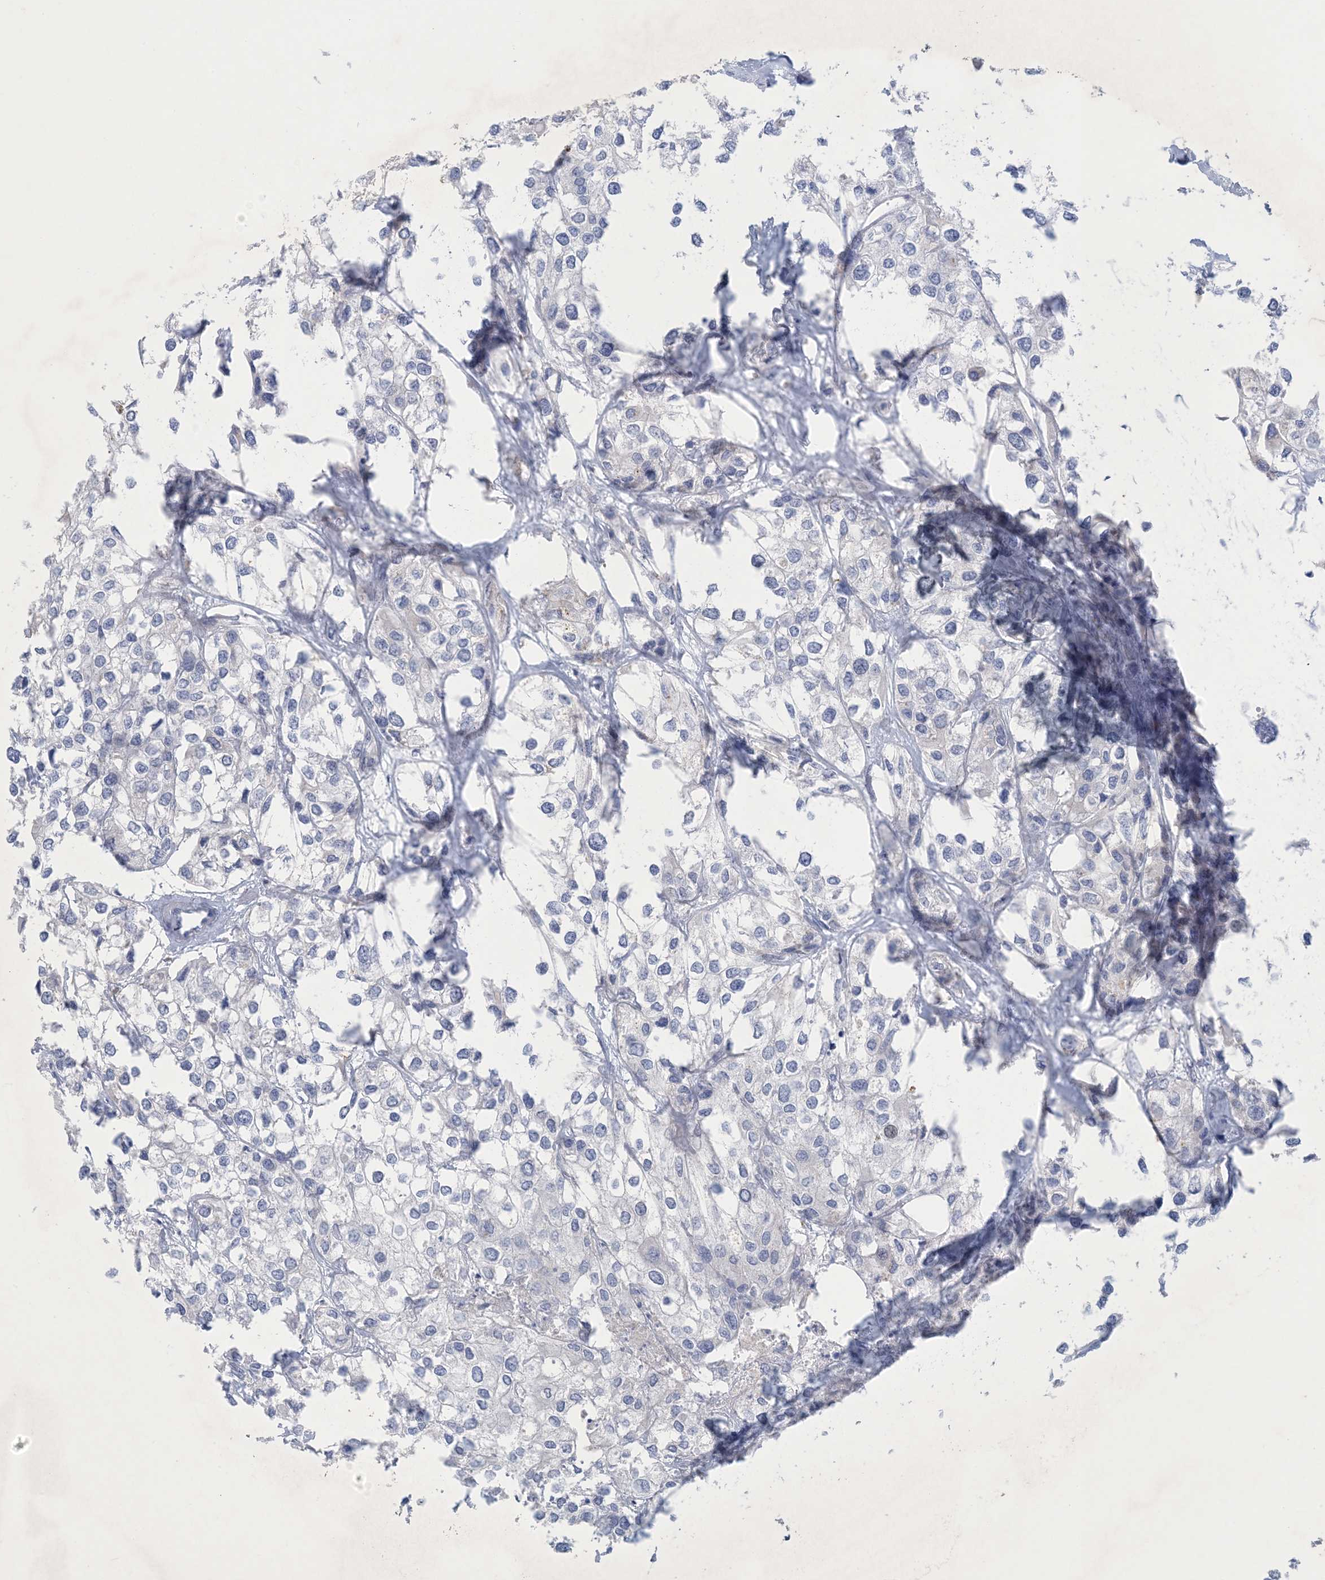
{"staining": {"intensity": "negative", "quantity": "none", "location": "none"}, "tissue": "urothelial cancer", "cell_type": "Tumor cells", "image_type": "cancer", "snomed": [{"axis": "morphology", "description": "Urothelial carcinoma, High grade"}, {"axis": "topography", "description": "Urinary bladder"}], "caption": "DAB immunohistochemical staining of human high-grade urothelial carcinoma demonstrates no significant expression in tumor cells.", "gene": "GABRG1", "patient": {"sex": "male", "age": 64}}